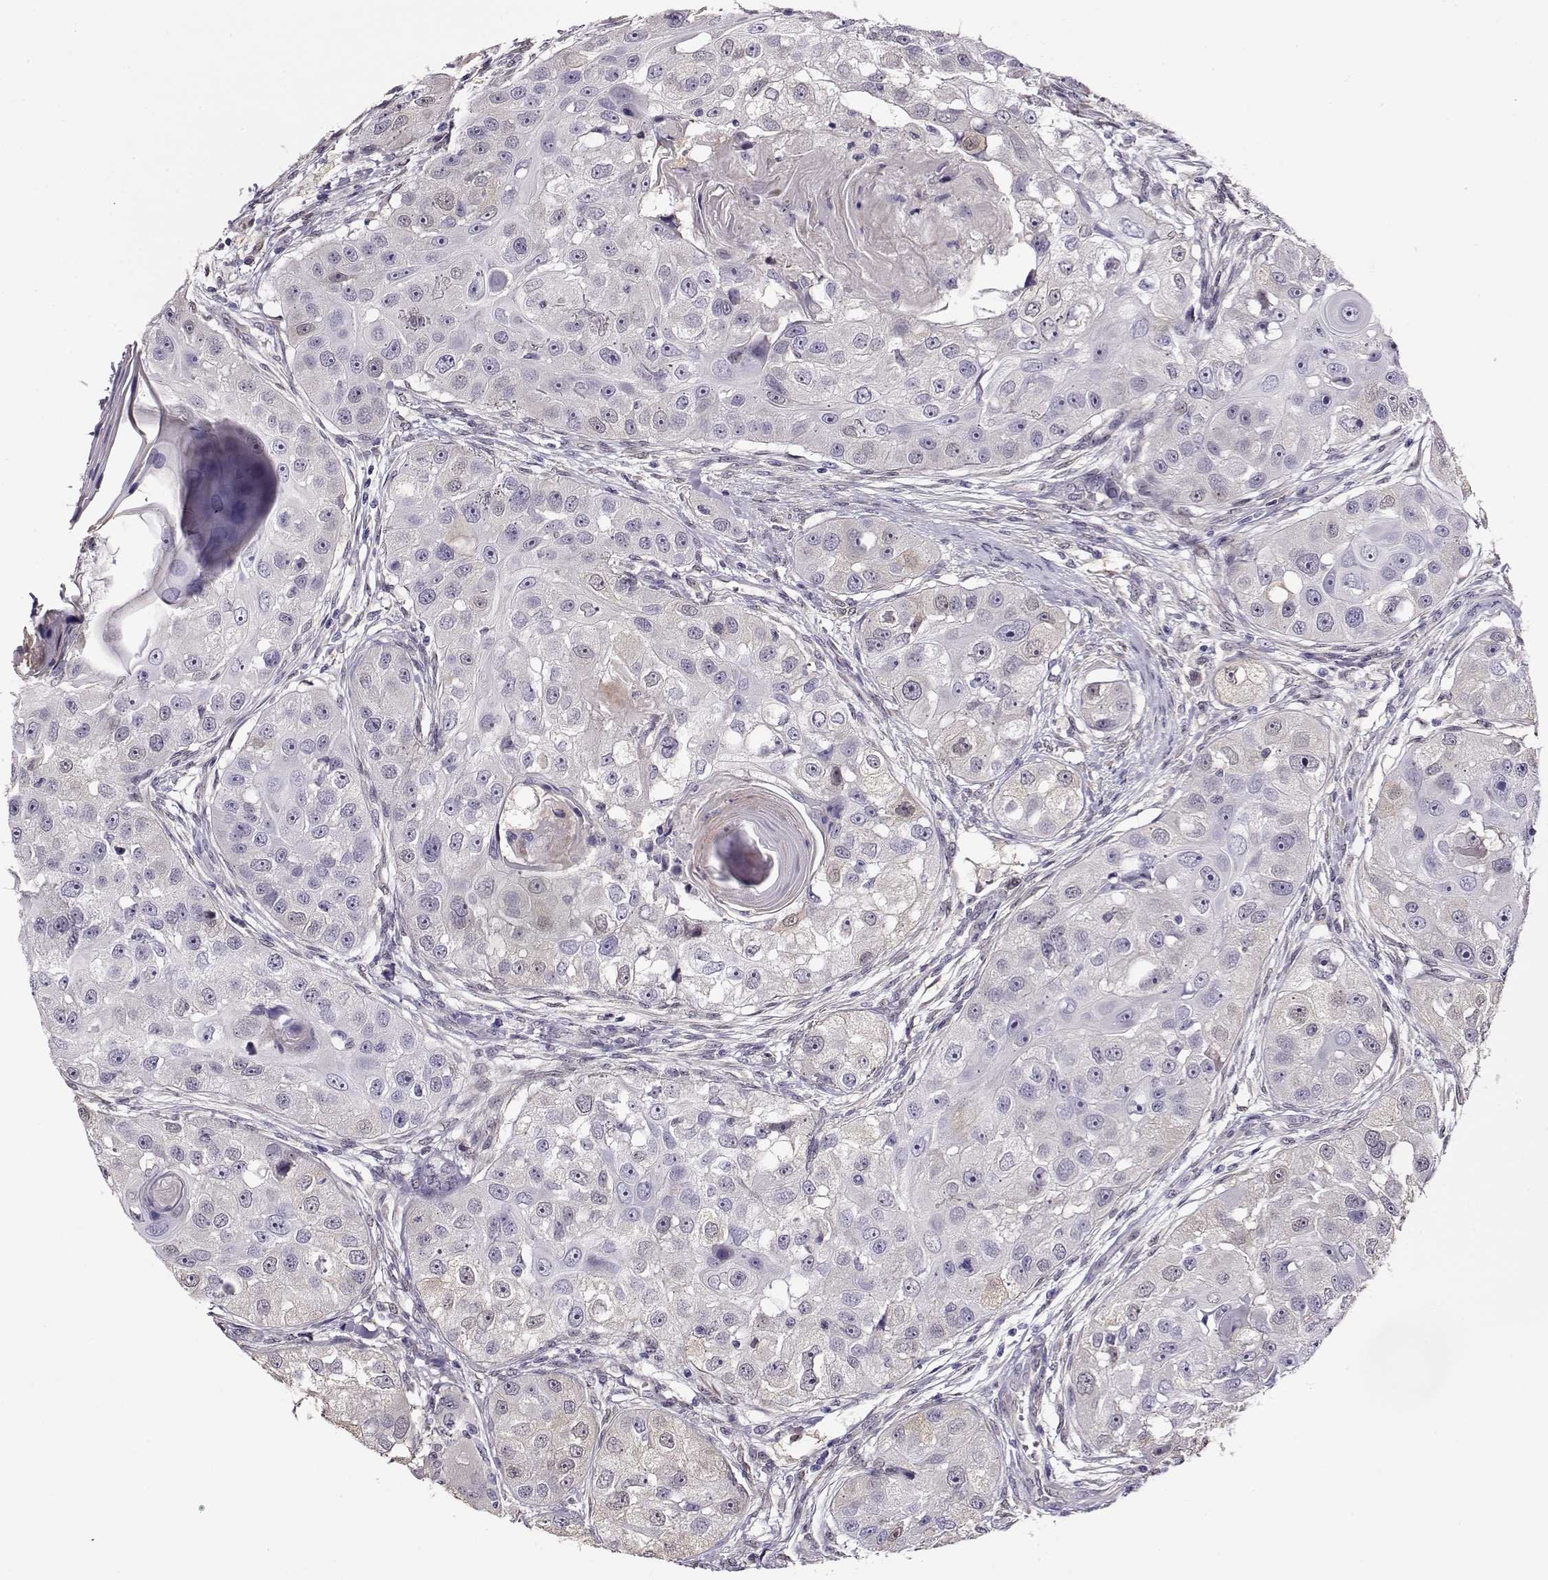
{"staining": {"intensity": "negative", "quantity": "none", "location": "none"}, "tissue": "head and neck cancer", "cell_type": "Tumor cells", "image_type": "cancer", "snomed": [{"axis": "morphology", "description": "Squamous cell carcinoma, NOS"}, {"axis": "topography", "description": "Head-Neck"}], "caption": "Head and neck cancer was stained to show a protein in brown. There is no significant expression in tumor cells. (Stains: DAB immunohistochemistry with hematoxylin counter stain, Microscopy: brightfield microscopy at high magnification).", "gene": "CCR8", "patient": {"sex": "male", "age": 51}}